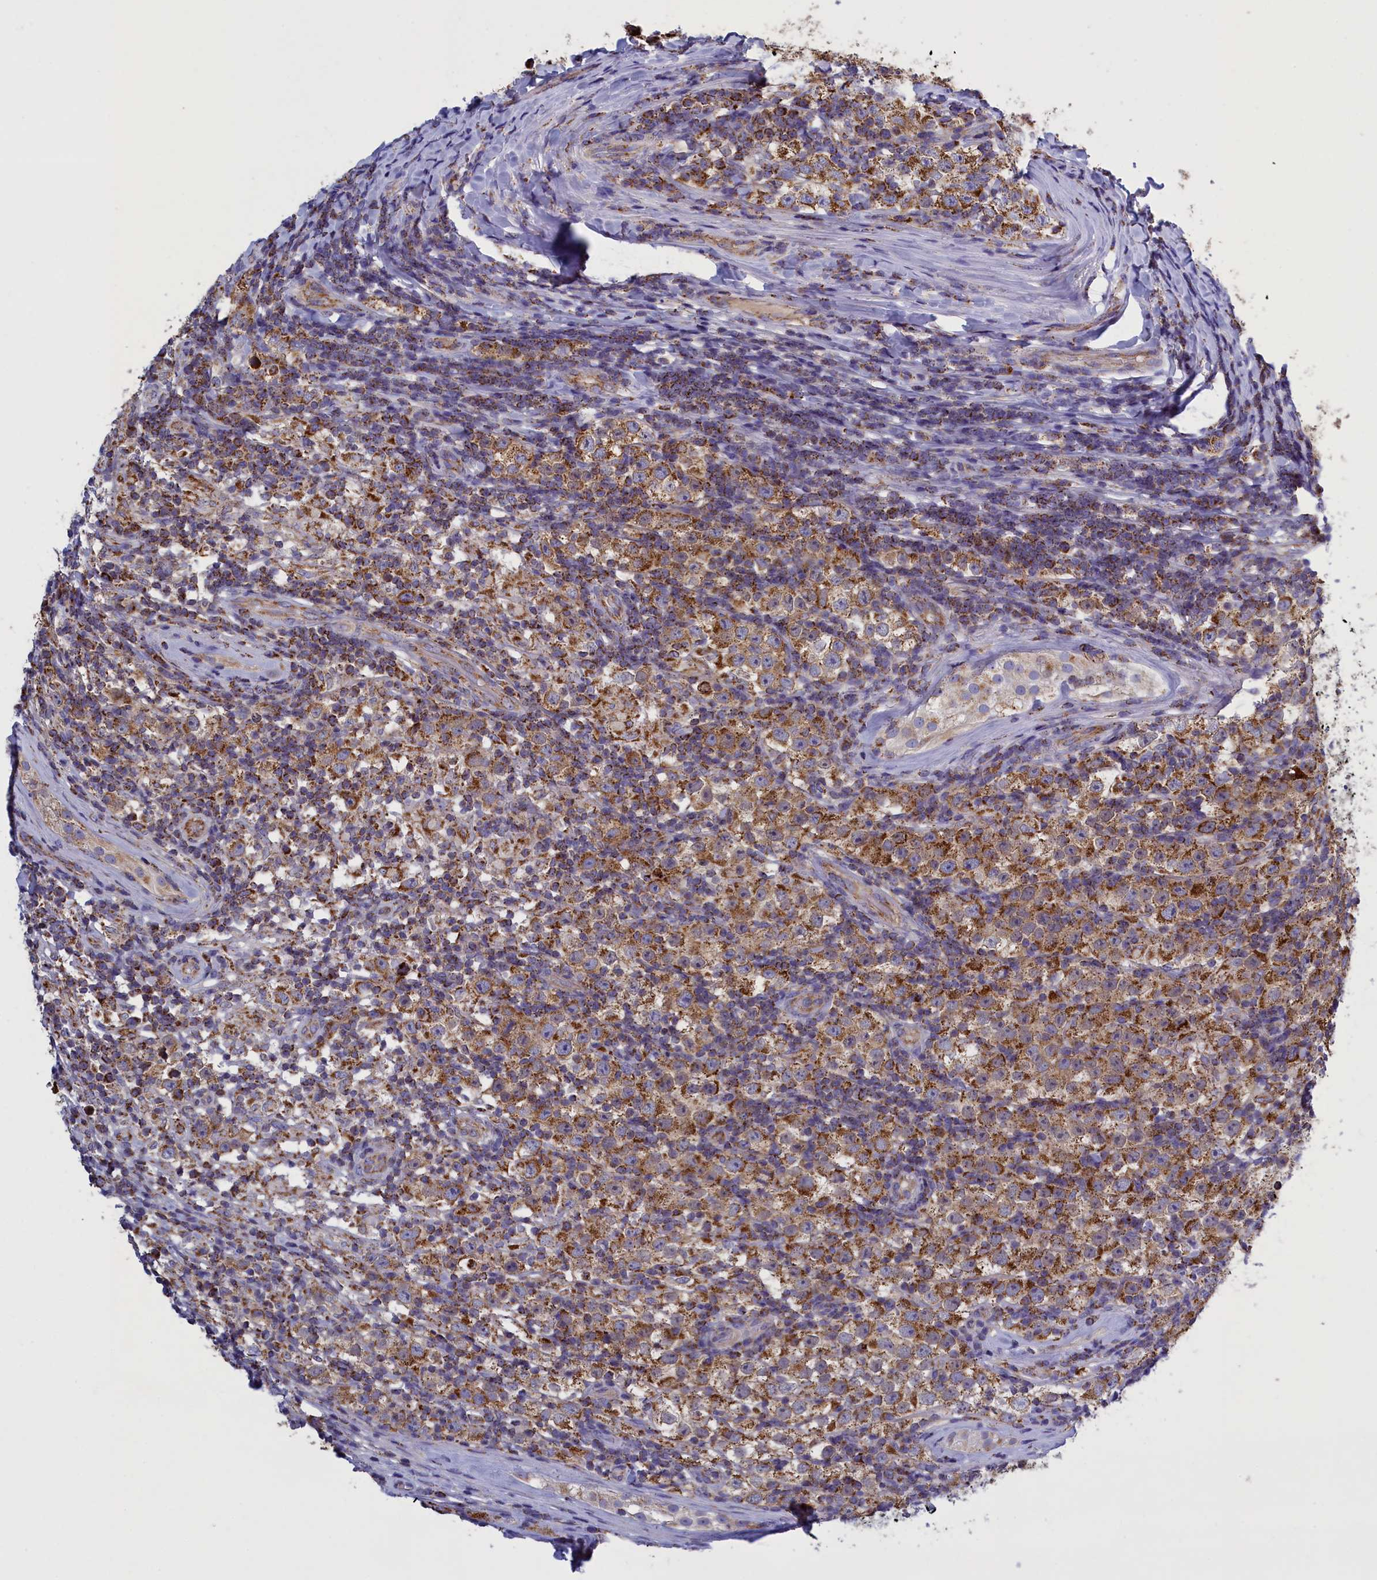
{"staining": {"intensity": "moderate", "quantity": ">75%", "location": "cytoplasmic/membranous"}, "tissue": "testis cancer", "cell_type": "Tumor cells", "image_type": "cancer", "snomed": [{"axis": "morphology", "description": "Normal tissue, NOS"}, {"axis": "morphology", "description": "Urothelial carcinoma, High grade"}, {"axis": "morphology", "description": "Seminoma, NOS"}, {"axis": "morphology", "description": "Carcinoma, Embryonal, NOS"}, {"axis": "topography", "description": "Urinary bladder"}, {"axis": "topography", "description": "Testis"}], "caption": "Immunohistochemical staining of human urothelial carcinoma (high-grade) (testis) shows moderate cytoplasmic/membranous protein staining in approximately >75% of tumor cells.", "gene": "IFT122", "patient": {"sex": "male", "age": 41}}